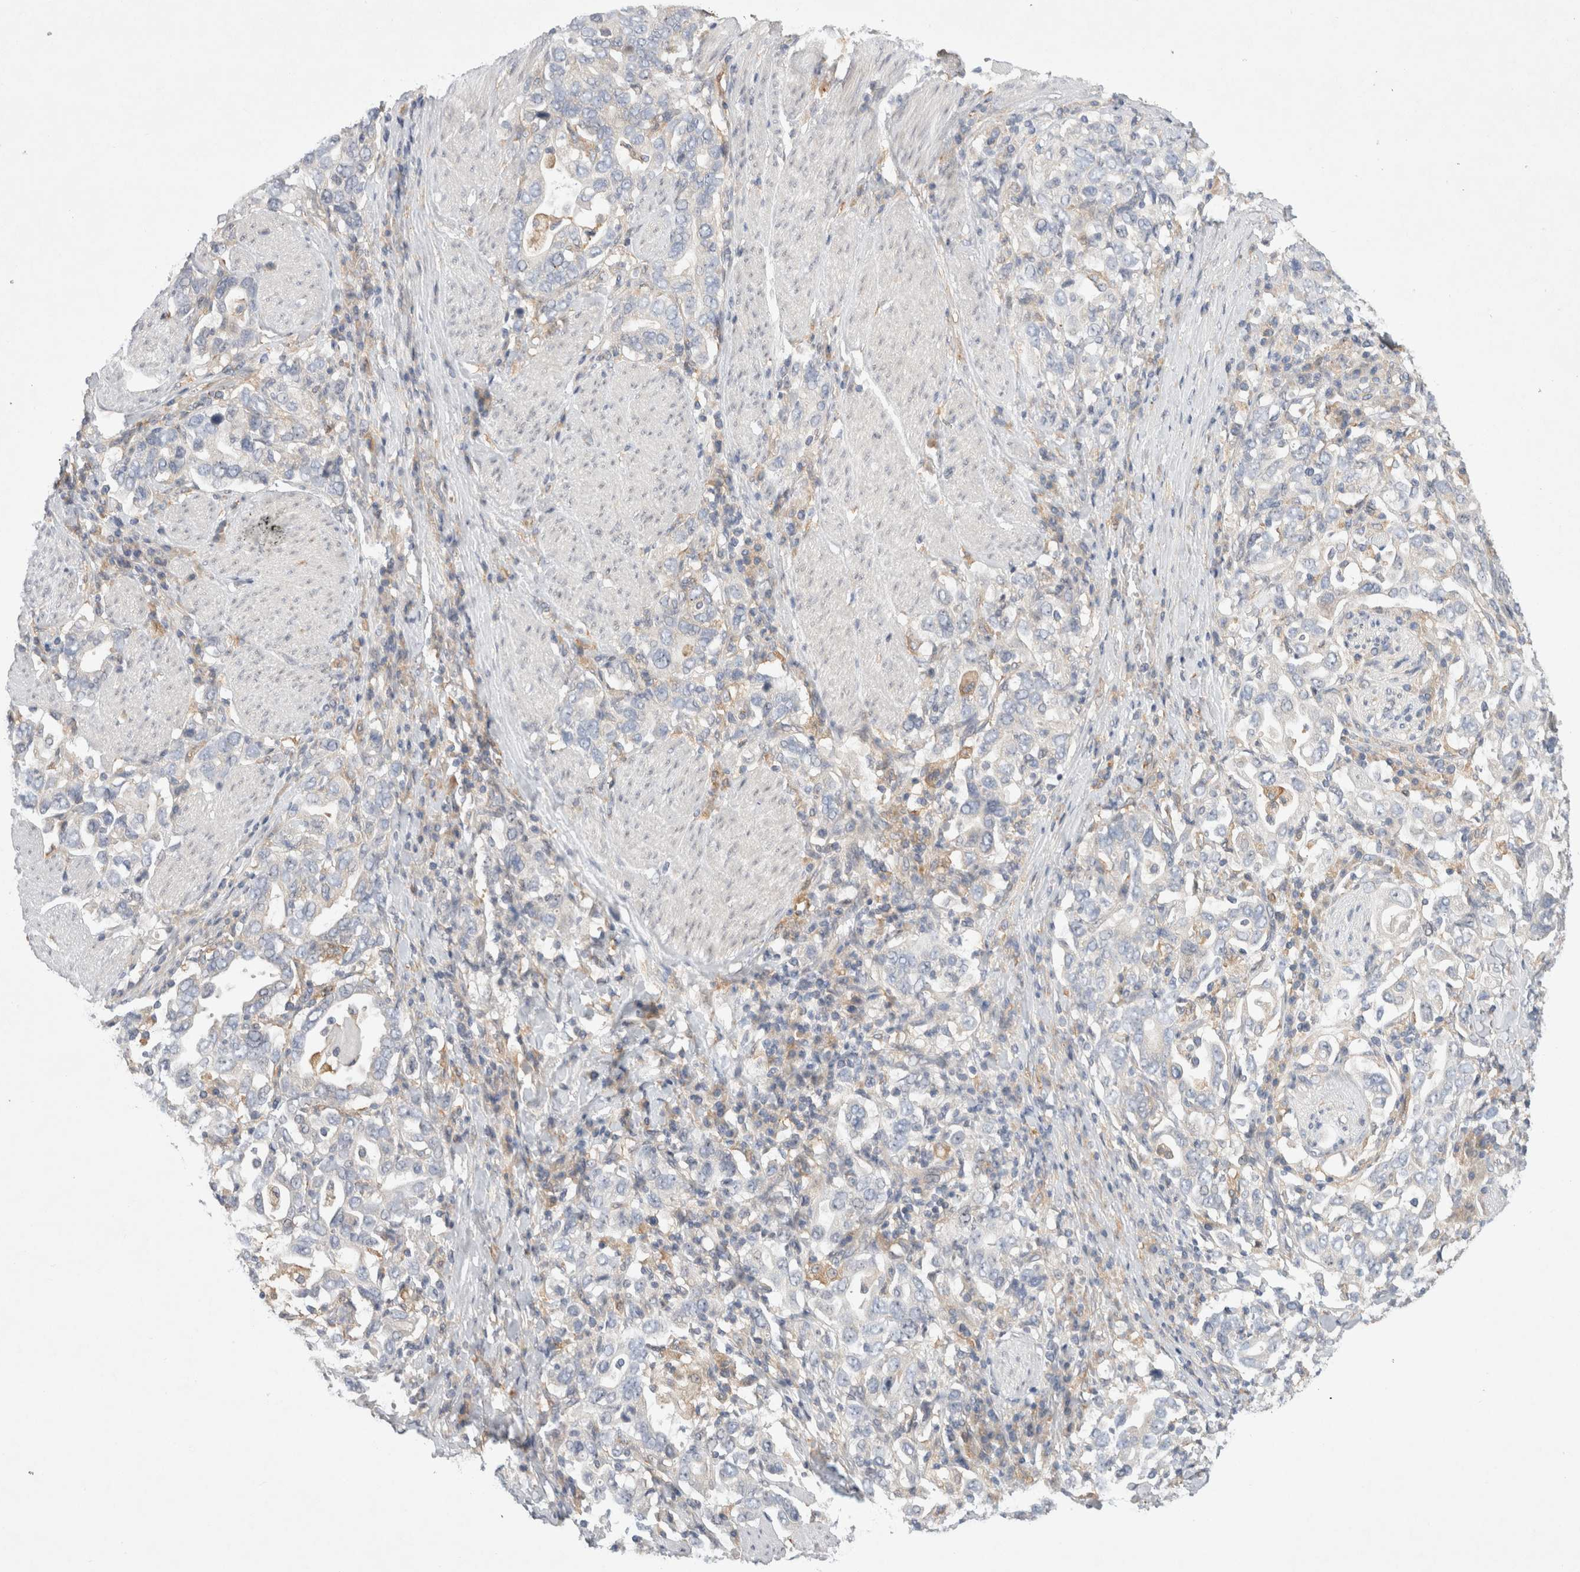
{"staining": {"intensity": "negative", "quantity": "none", "location": "none"}, "tissue": "stomach cancer", "cell_type": "Tumor cells", "image_type": "cancer", "snomed": [{"axis": "morphology", "description": "Adenocarcinoma, NOS"}, {"axis": "topography", "description": "Stomach, upper"}], "caption": "The micrograph shows no significant expression in tumor cells of stomach cancer (adenocarcinoma).", "gene": "CDCA7L", "patient": {"sex": "male", "age": 62}}